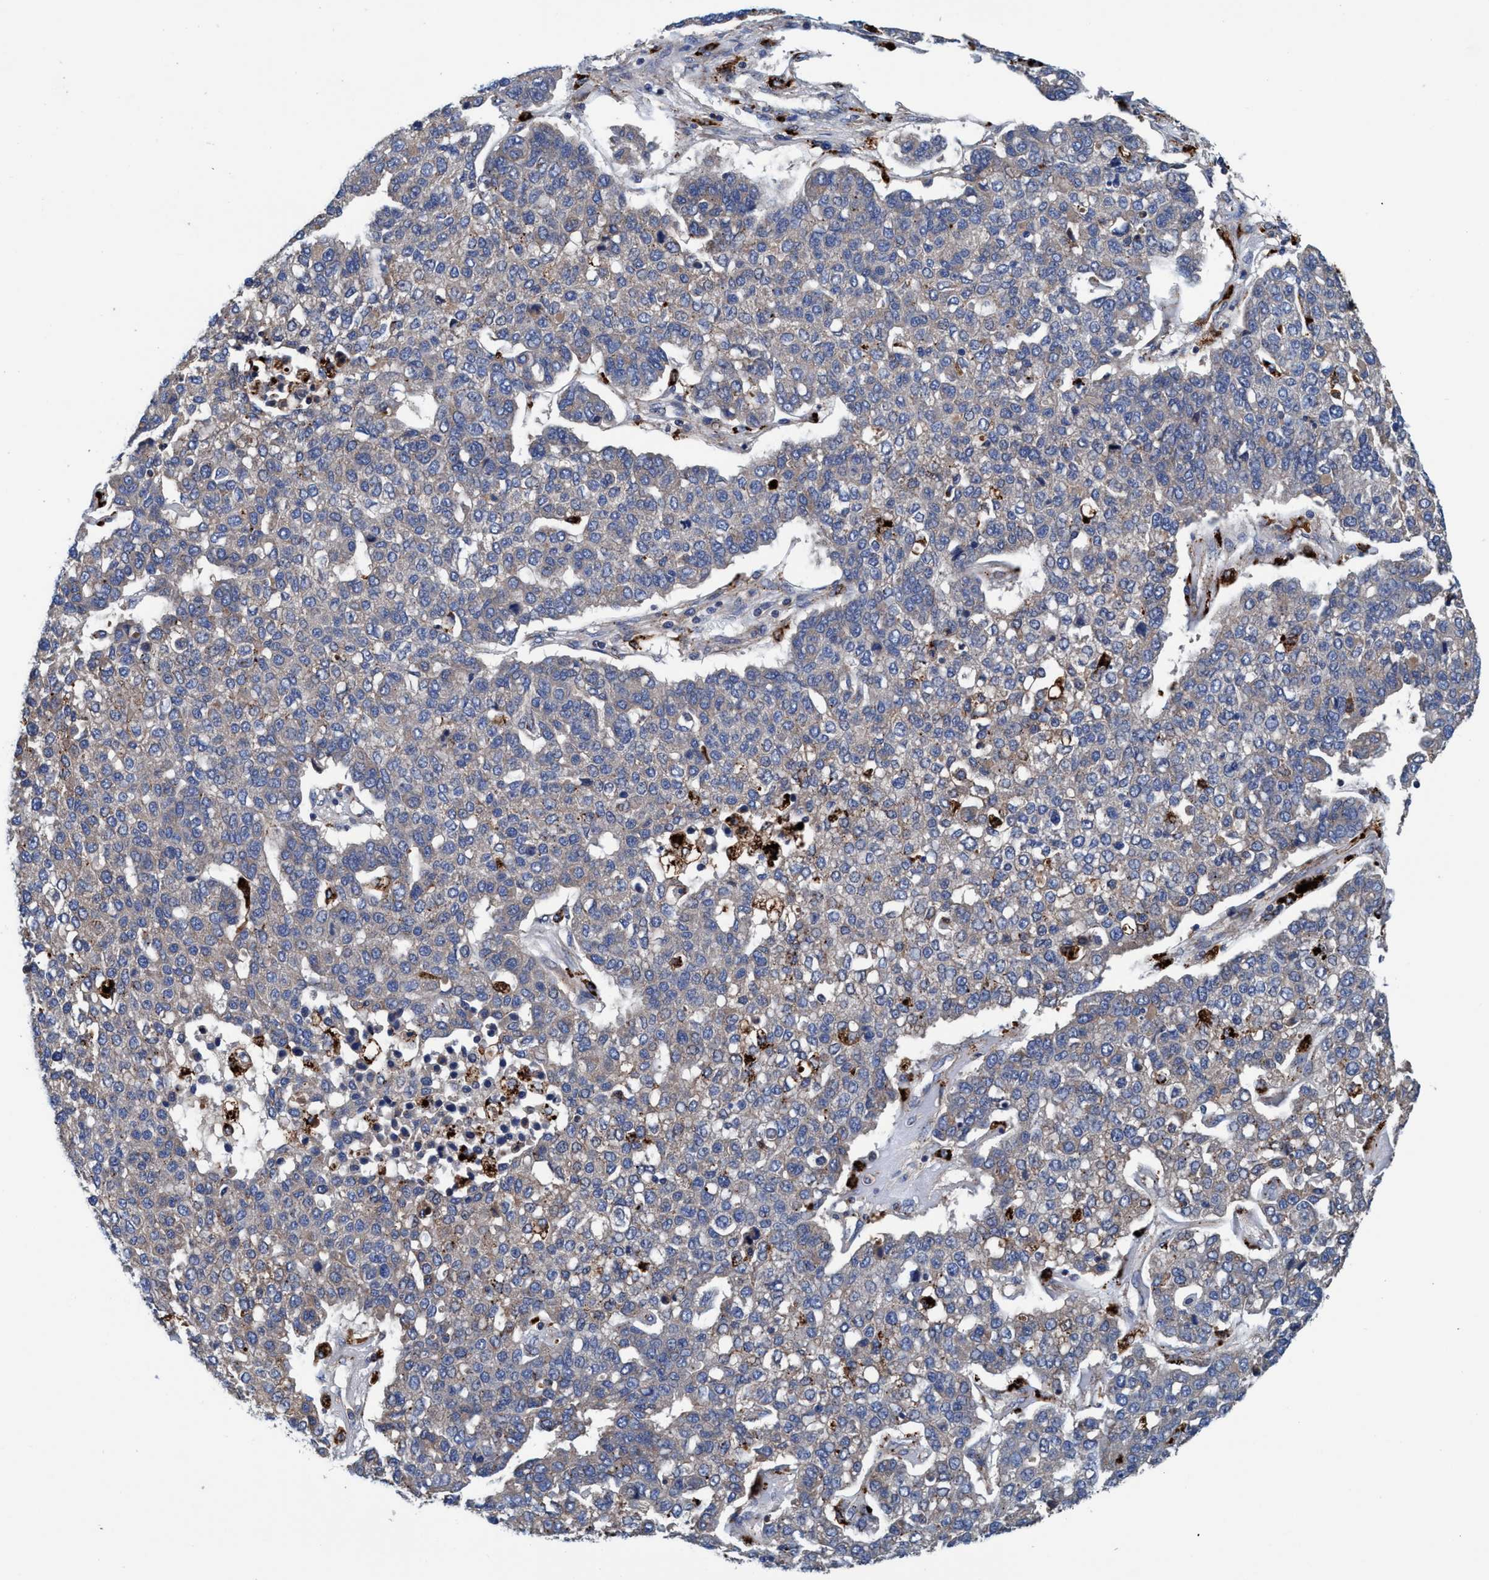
{"staining": {"intensity": "negative", "quantity": "none", "location": "none"}, "tissue": "pancreatic cancer", "cell_type": "Tumor cells", "image_type": "cancer", "snomed": [{"axis": "morphology", "description": "Adenocarcinoma, NOS"}, {"axis": "topography", "description": "Pancreas"}], "caption": "Tumor cells are negative for protein expression in human pancreatic adenocarcinoma.", "gene": "ENDOG", "patient": {"sex": "female", "age": 61}}